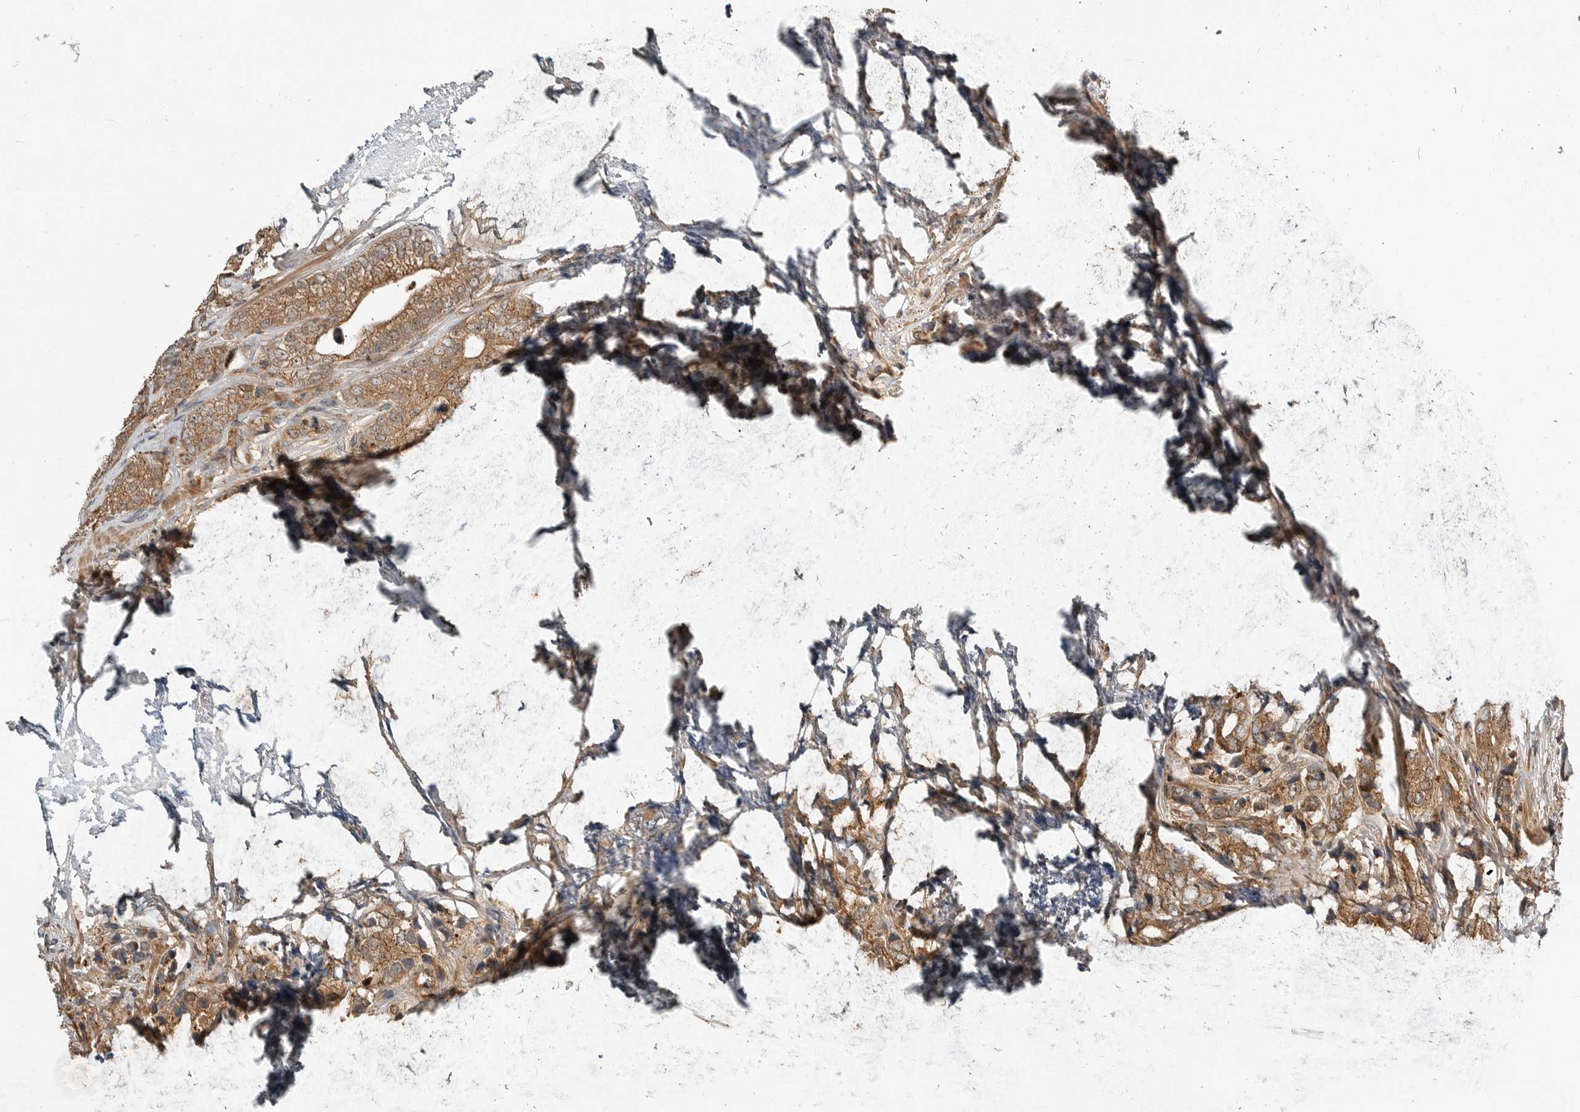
{"staining": {"intensity": "moderate", "quantity": ">75%", "location": "cytoplasmic/membranous"}, "tissue": "prostate cancer", "cell_type": "Tumor cells", "image_type": "cancer", "snomed": [{"axis": "morphology", "description": "Adenocarcinoma, High grade"}, {"axis": "topography", "description": "Prostate"}], "caption": "Immunohistochemical staining of human prostate adenocarcinoma (high-grade) exhibits medium levels of moderate cytoplasmic/membranous staining in about >75% of tumor cells.", "gene": "STRAP", "patient": {"sex": "male", "age": 57}}